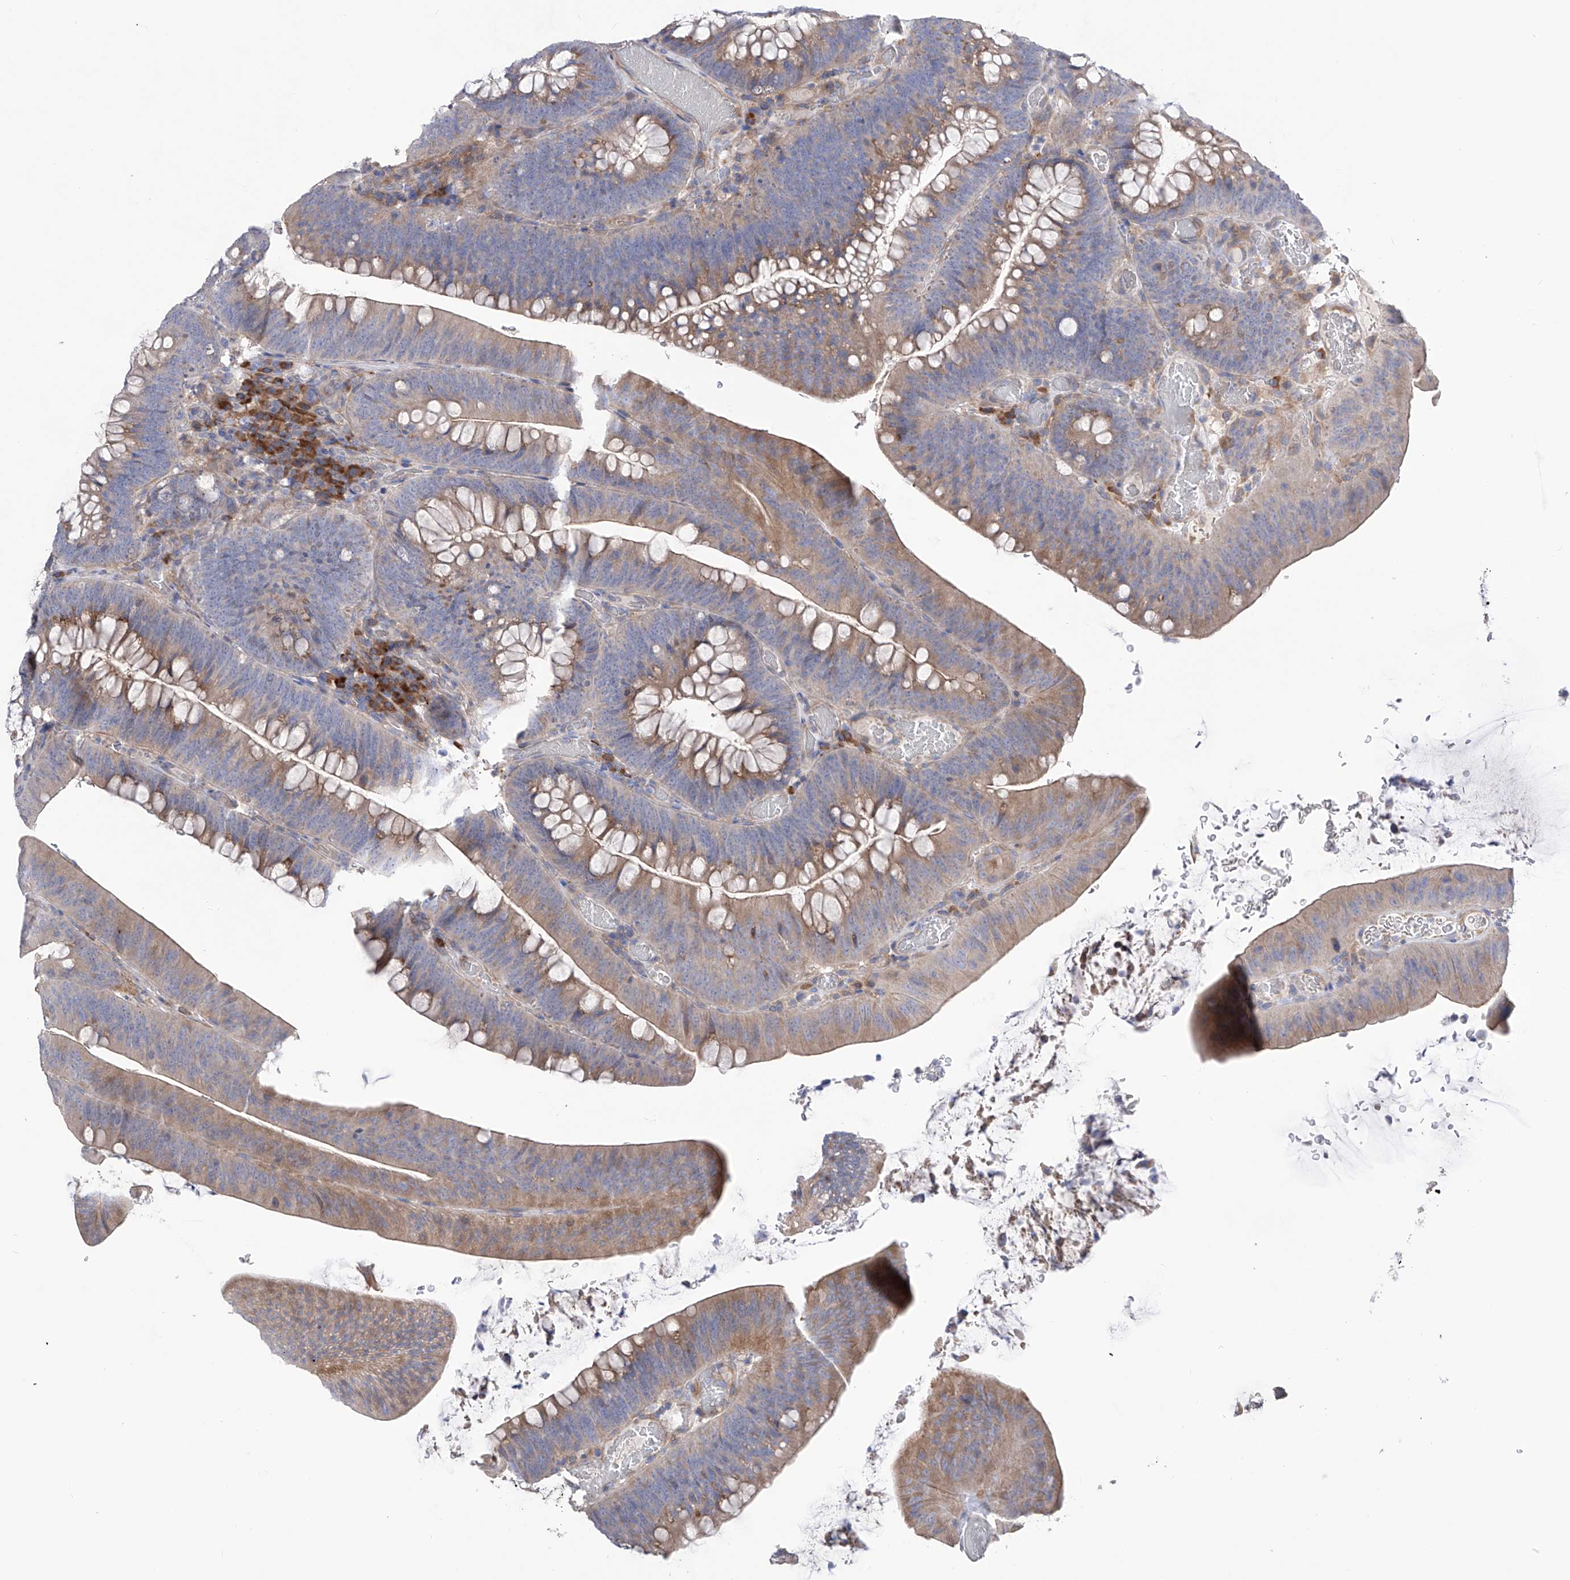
{"staining": {"intensity": "moderate", "quantity": "25%-75%", "location": "cytoplasmic/membranous"}, "tissue": "colorectal cancer", "cell_type": "Tumor cells", "image_type": "cancer", "snomed": [{"axis": "morphology", "description": "Normal tissue, NOS"}, {"axis": "topography", "description": "Colon"}], "caption": "A brown stain labels moderate cytoplasmic/membranous staining of a protein in colorectal cancer tumor cells. (Stains: DAB (3,3'-diaminobenzidine) in brown, nuclei in blue, Microscopy: brightfield microscopy at high magnification).", "gene": "NFATC4", "patient": {"sex": "female", "age": 82}}